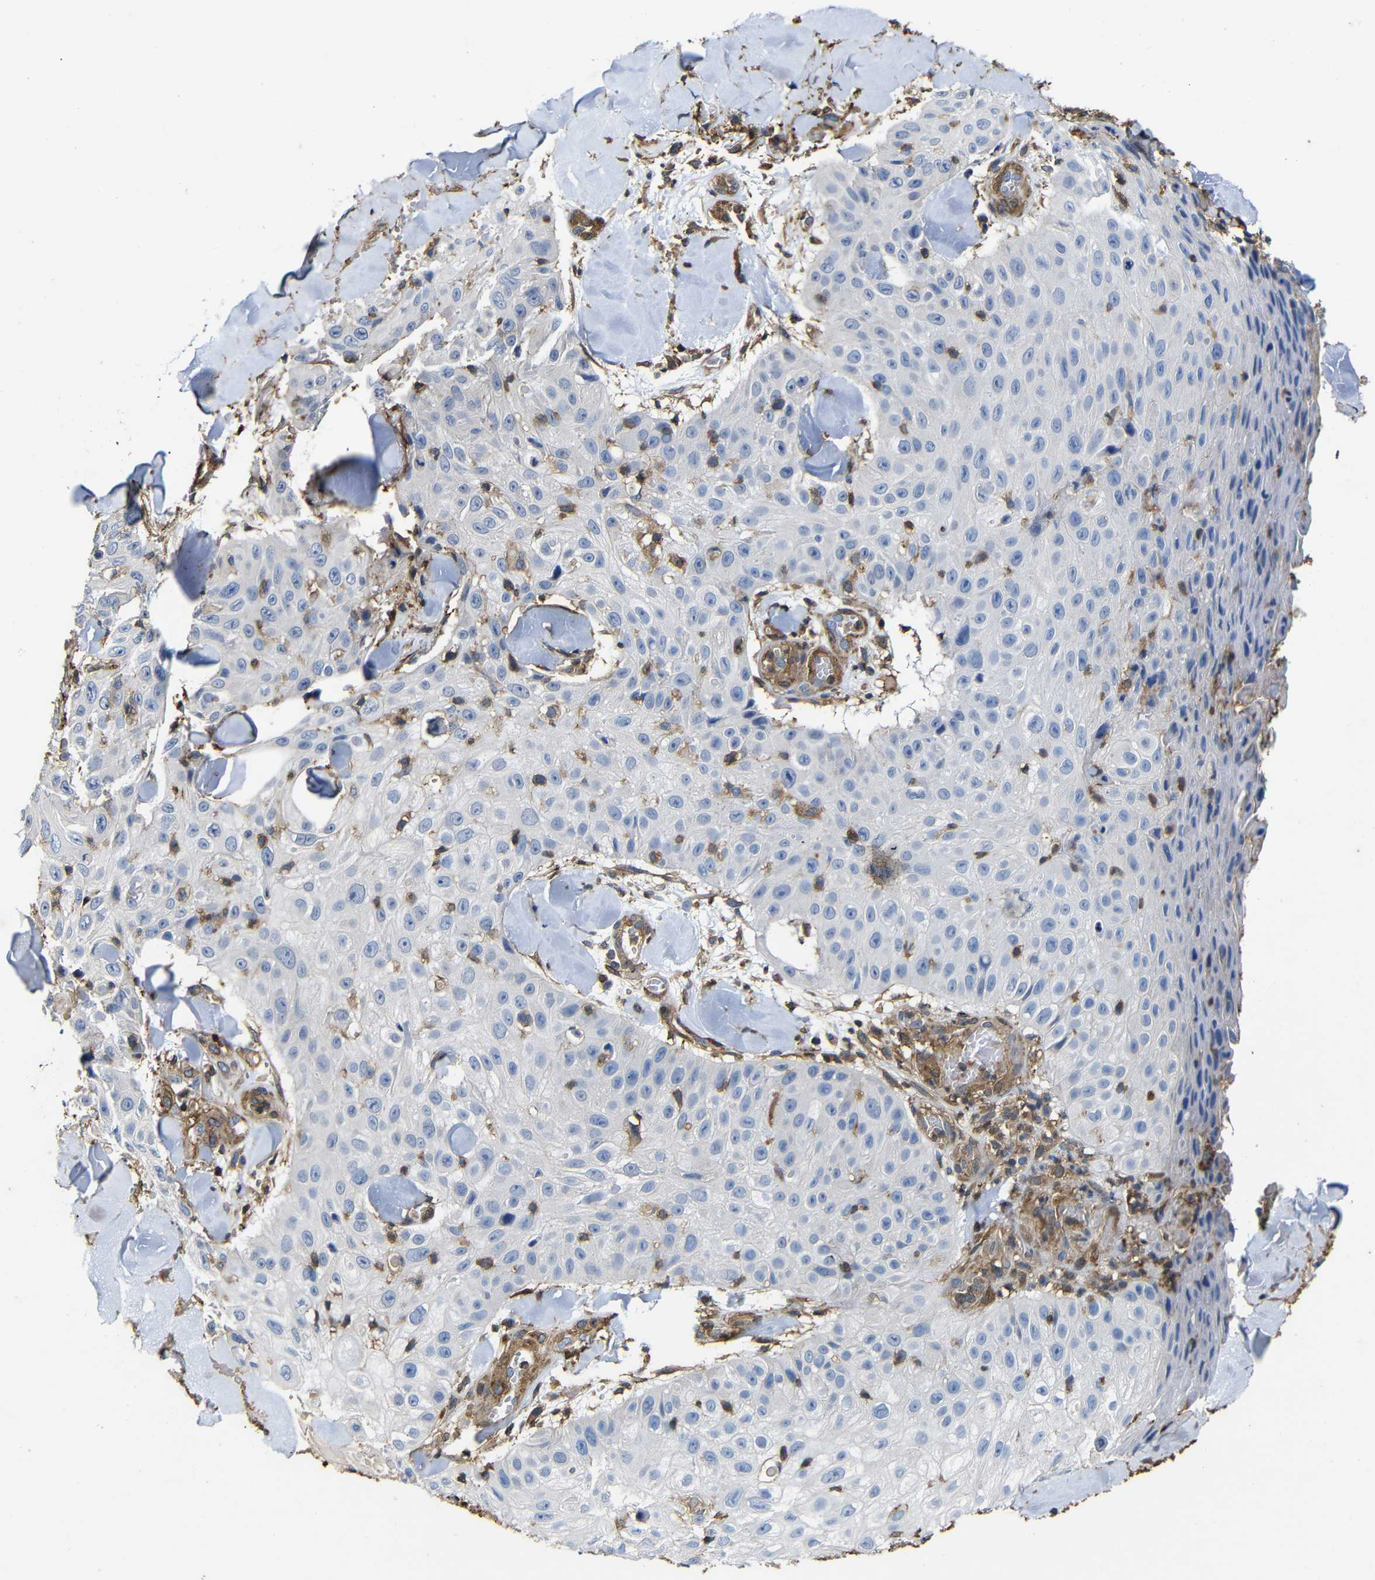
{"staining": {"intensity": "negative", "quantity": "none", "location": "none"}, "tissue": "skin cancer", "cell_type": "Tumor cells", "image_type": "cancer", "snomed": [{"axis": "morphology", "description": "Squamous cell carcinoma, NOS"}, {"axis": "topography", "description": "Skin"}], "caption": "Tumor cells show no significant staining in skin cancer.", "gene": "PI4KA", "patient": {"sex": "male", "age": 86}}